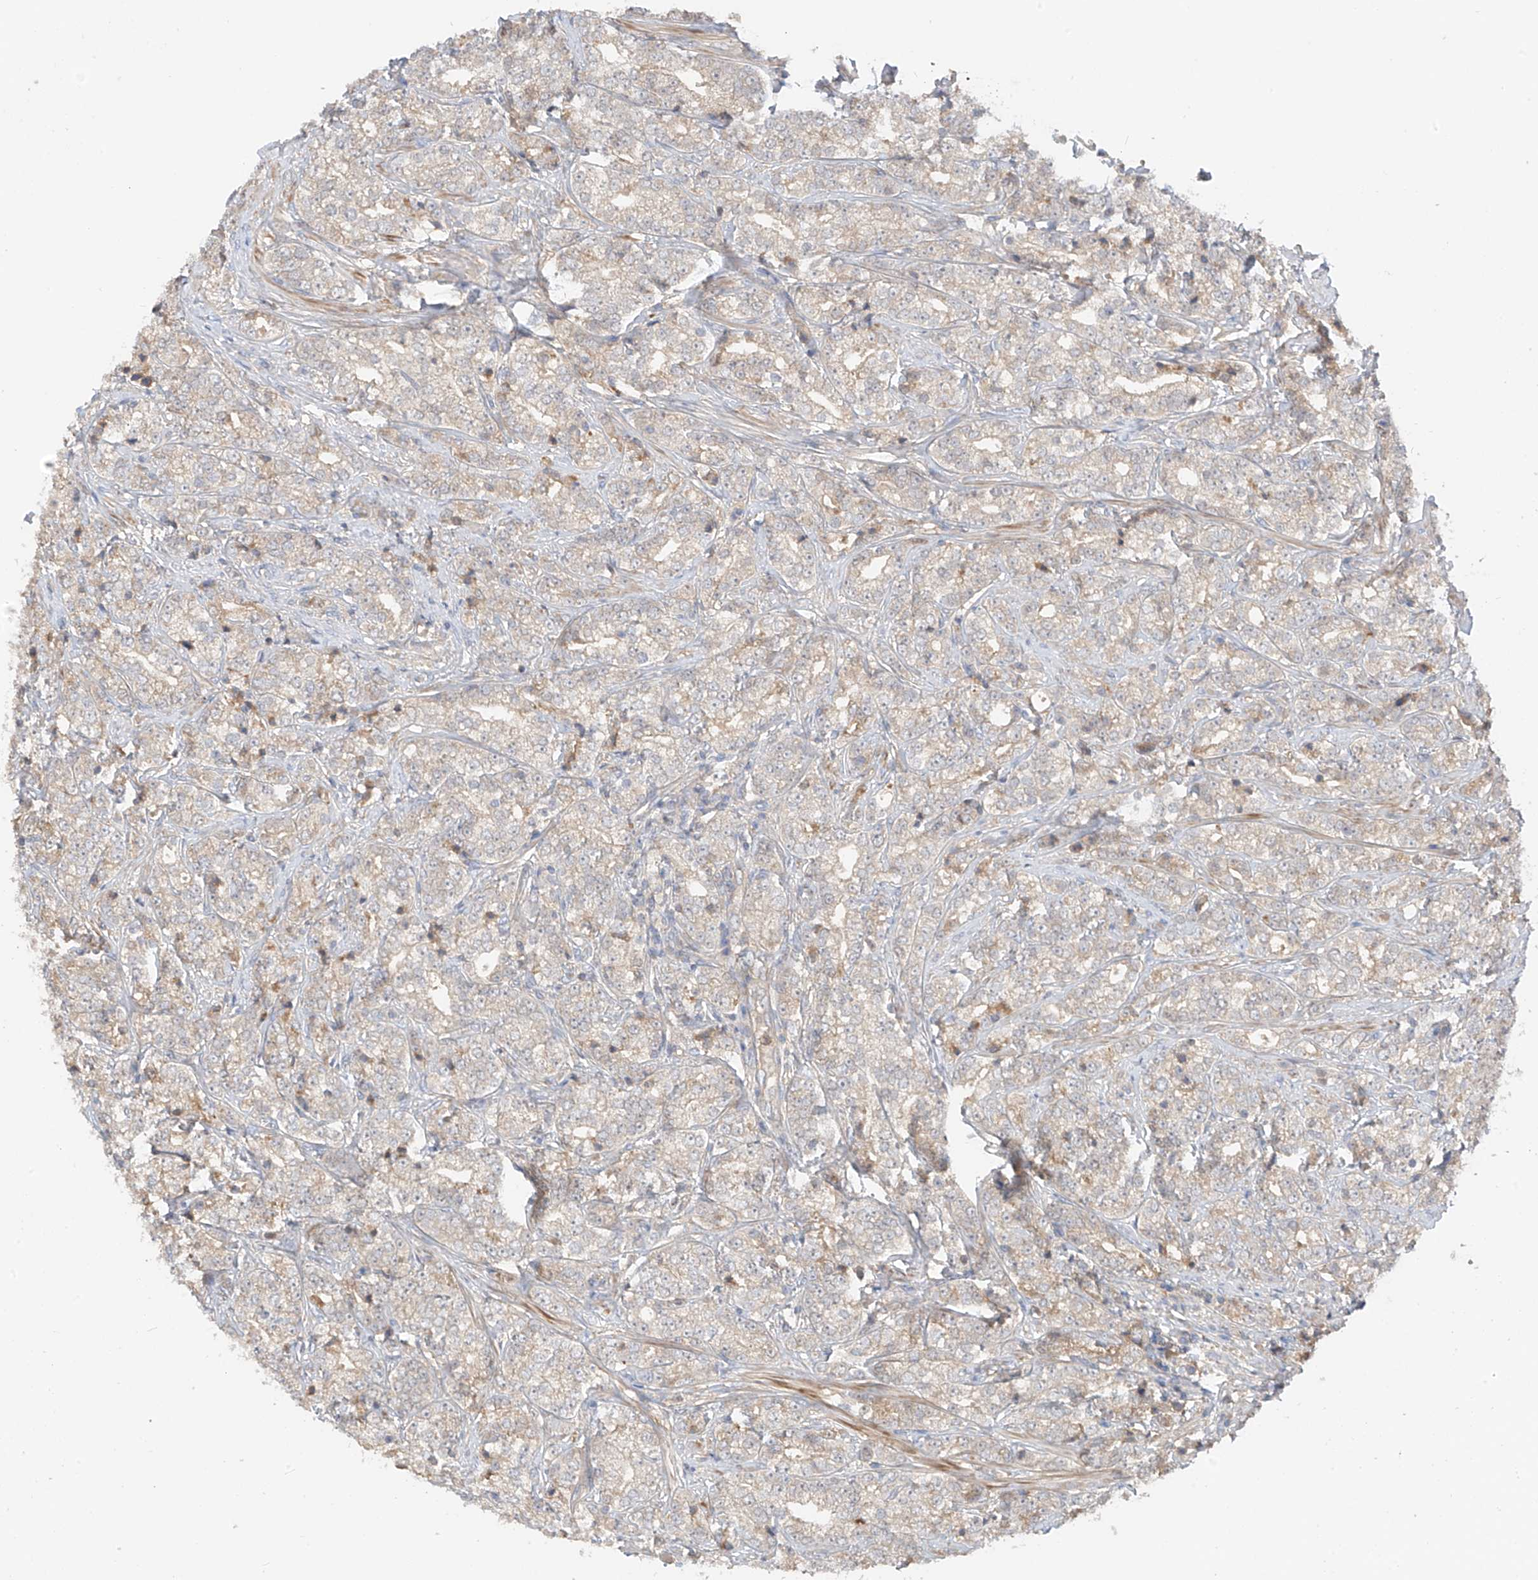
{"staining": {"intensity": "weak", "quantity": "<25%", "location": "cytoplasmic/membranous"}, "tissue": "prostate cancer", "cell_type": "Tumor cells", "image_type": "cancer", "snomed": [{"axis": "morphology", "description": "Adenocarcinoma, High grade"}, {"axis": "topography", "description": "Prostate"}], "caption": "Immunohistochemistry (IHC) of human prostate cancer (adenocarcinoma (high-grade)) shows no staining in tumor cells.", "gene": "CACNA2D4", "patient": {"sex": "male", "age": 69}}